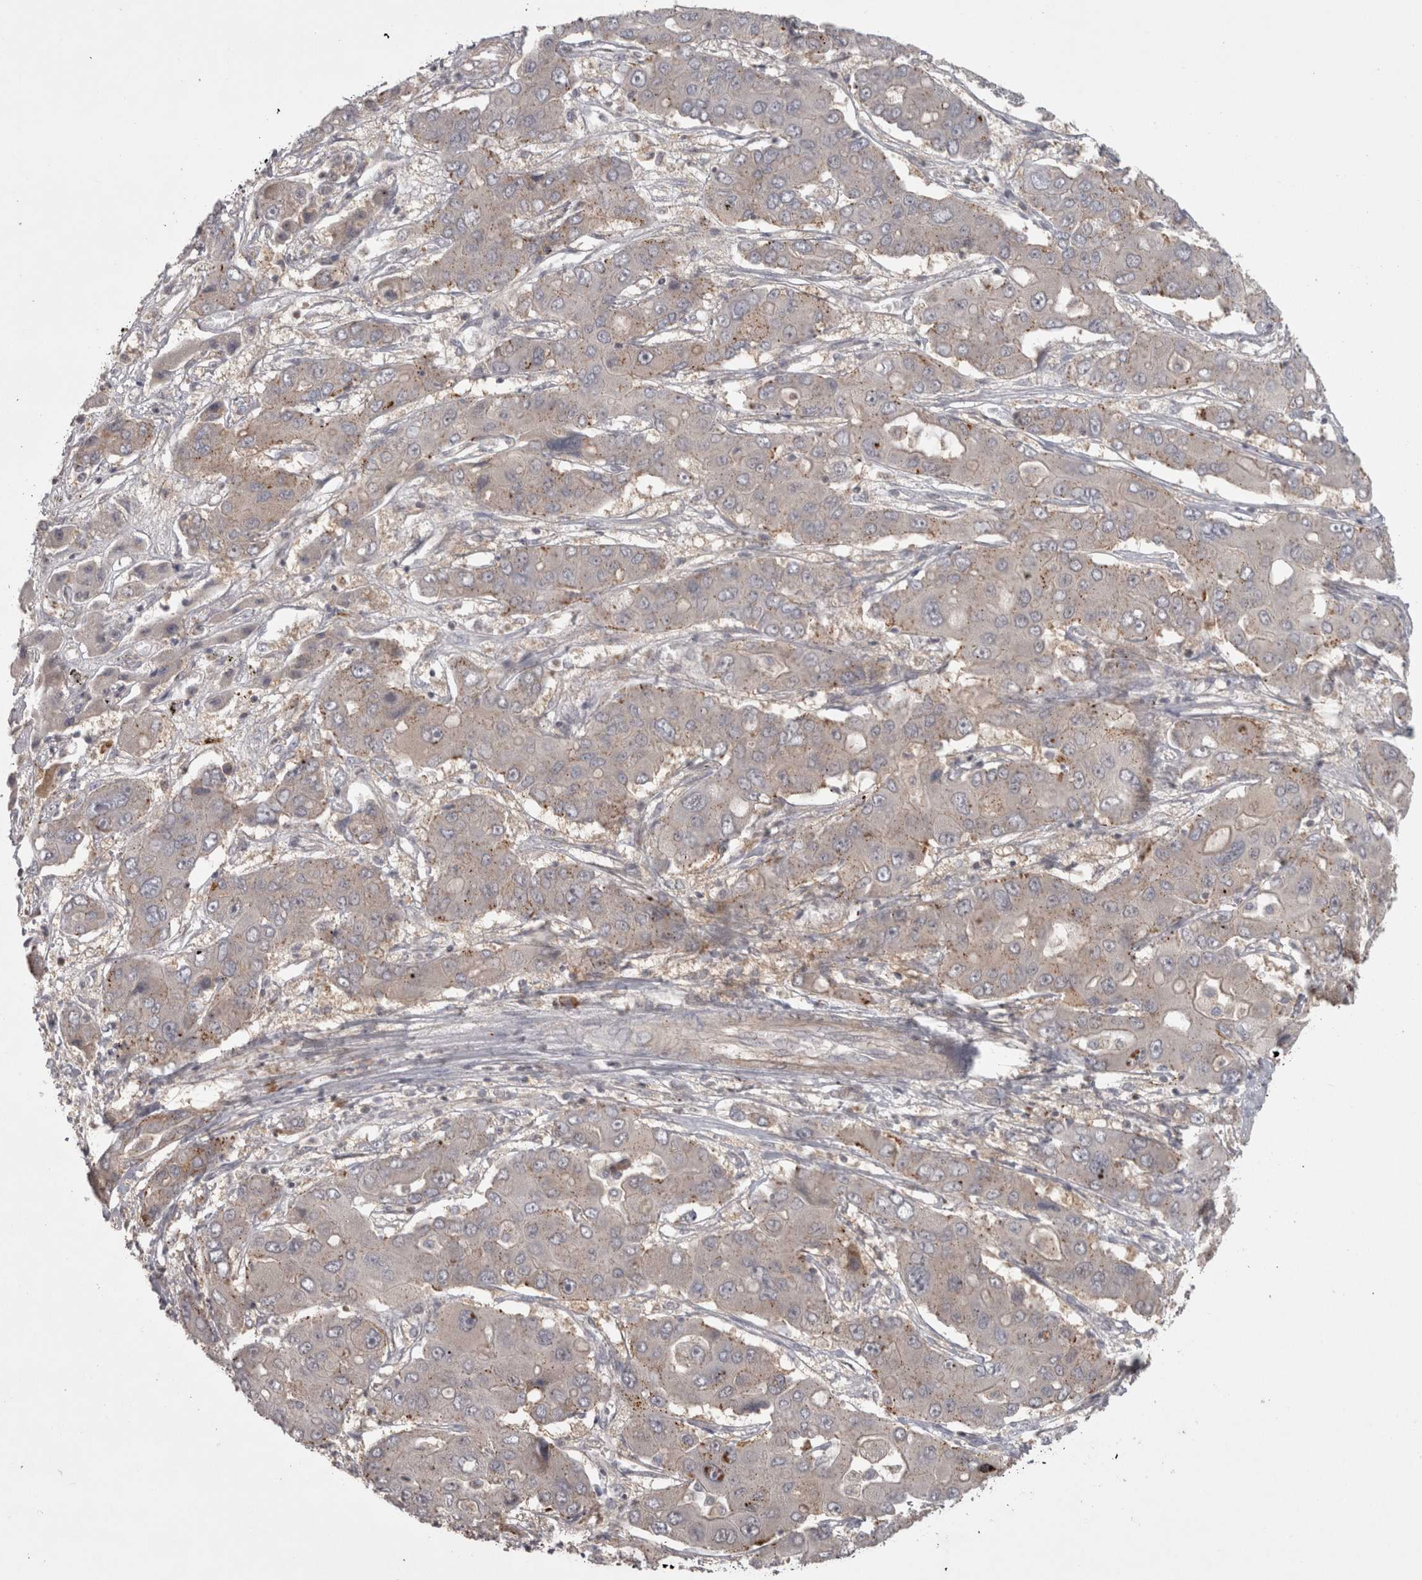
{"staining": {"intensity": "weak", "quantity": ">75%", "location": "cytoplasmic/membranous"}, "tissue": "liver cancer", "cell_type": "Tumor cells", "image_type": "cancer", "snomed": [{"axis": "morphology", "description": "Cholangiocarcinoma"}, {"axis": "topography", "description": "Liver"}], "caption": "Protein expression analysis of cholangiocarcinoma (liver) demonstrates weak cytoplasmic/membranous staining in about >75% of tumor cells. (DAB (3,3'-diaminobenzidine) = brown stain, brightfield microscopy at high magnification).", "gene": "SLCO5A1", "patient": {"sex": "male", "age": 67}}